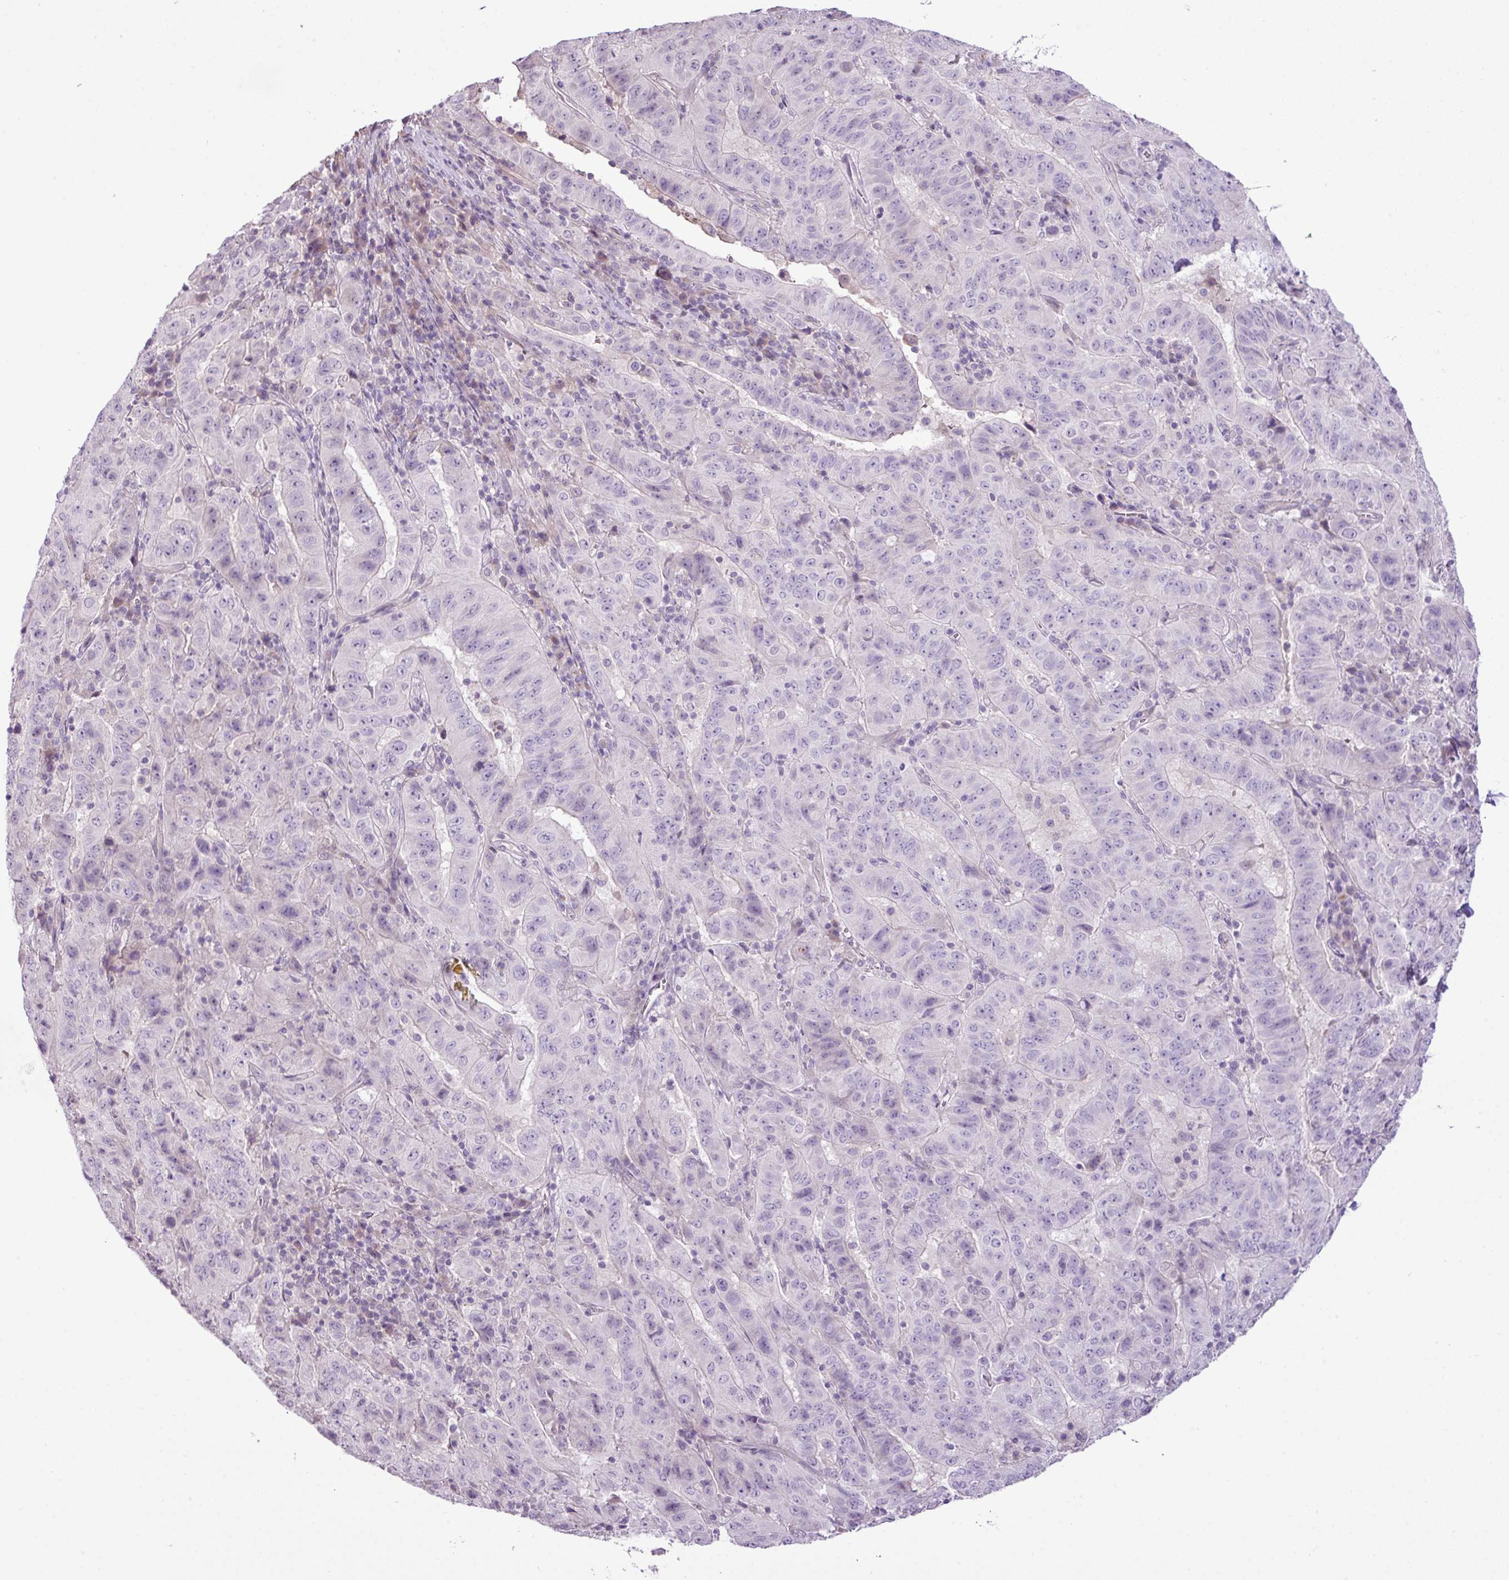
{"staining": {"intensity": "negative", "quantity": "none", "location": "none"}, "tissue": "pancreatic cancer", "cell_type": "Tumor cells", "image_type": "cancer", "snomed": [{"axis": "morphology", "description": "Adenocarcinoma, NOS"}, {"axis": "topography", "description": "Pancreas"}], "caption": "There is no significant expression in tumor cells of pancreatic cancer.", "gene": "DNAJB13", "patient": {"sex": "male", "age": 63}}